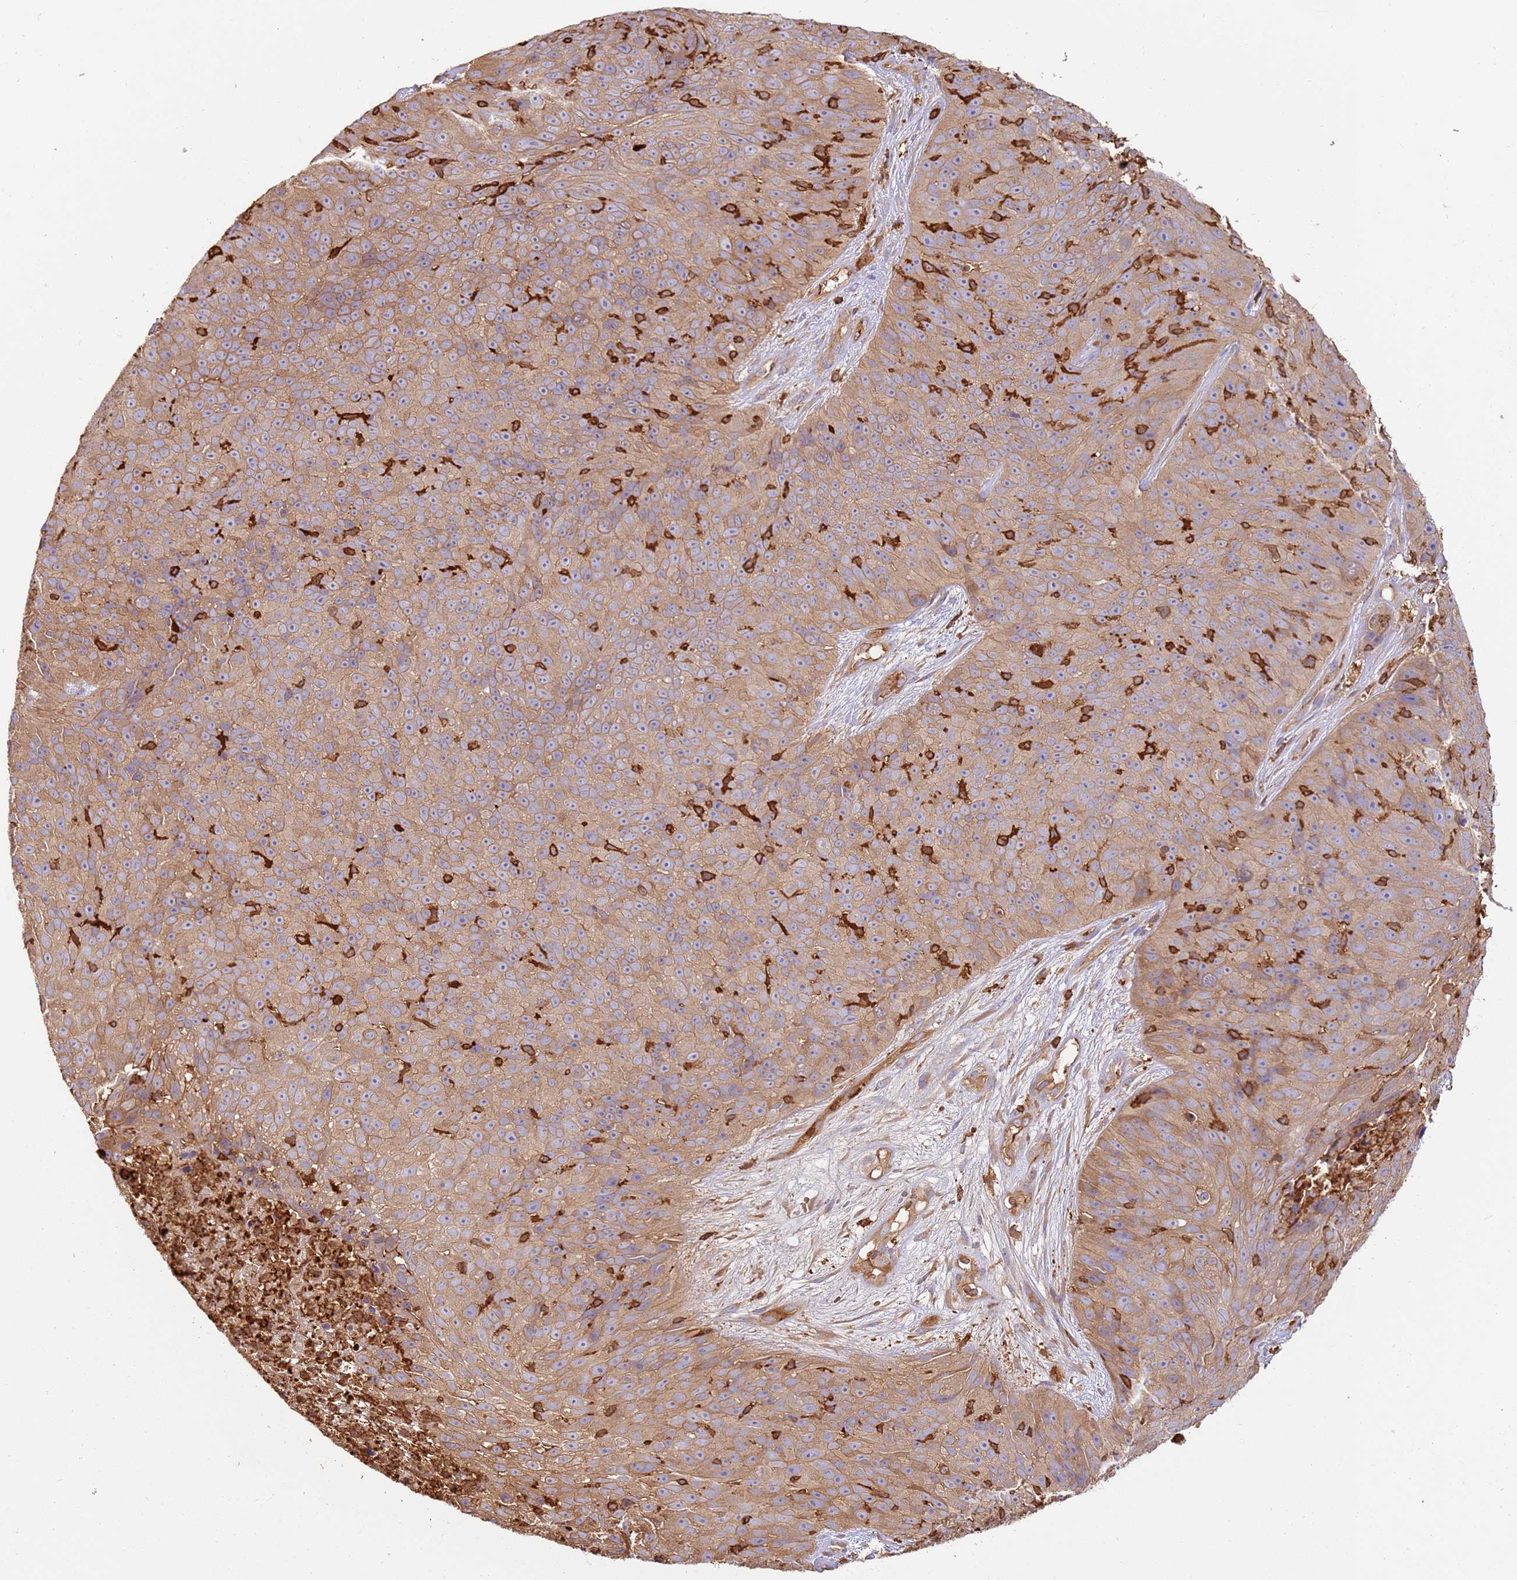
{"staining": {"intensity": "moderate", "quantity": ">75%", "location": "cytoplasmic/membranous"}, "tissue": "skin cancer", "cell_type": "Tumor cells", "image_type": "cancer", "snomed": [{"axis": "morphology", "description": "Squamous cell carcinoma, NOS"}, {"axis": "topography", "description": "Skin"}], "caption": "Immunohistochemical staining of human skin cancer (squamous cell carcinoma) reveals medium levels of moderate cytoplasmic/membranous positivity in approximately >75% of tumor cells. (Brightfield microscopy of DAB IHC at high magnification).", "gene": "OR6P1", "patient": {"sex": "female", "age": 87}}